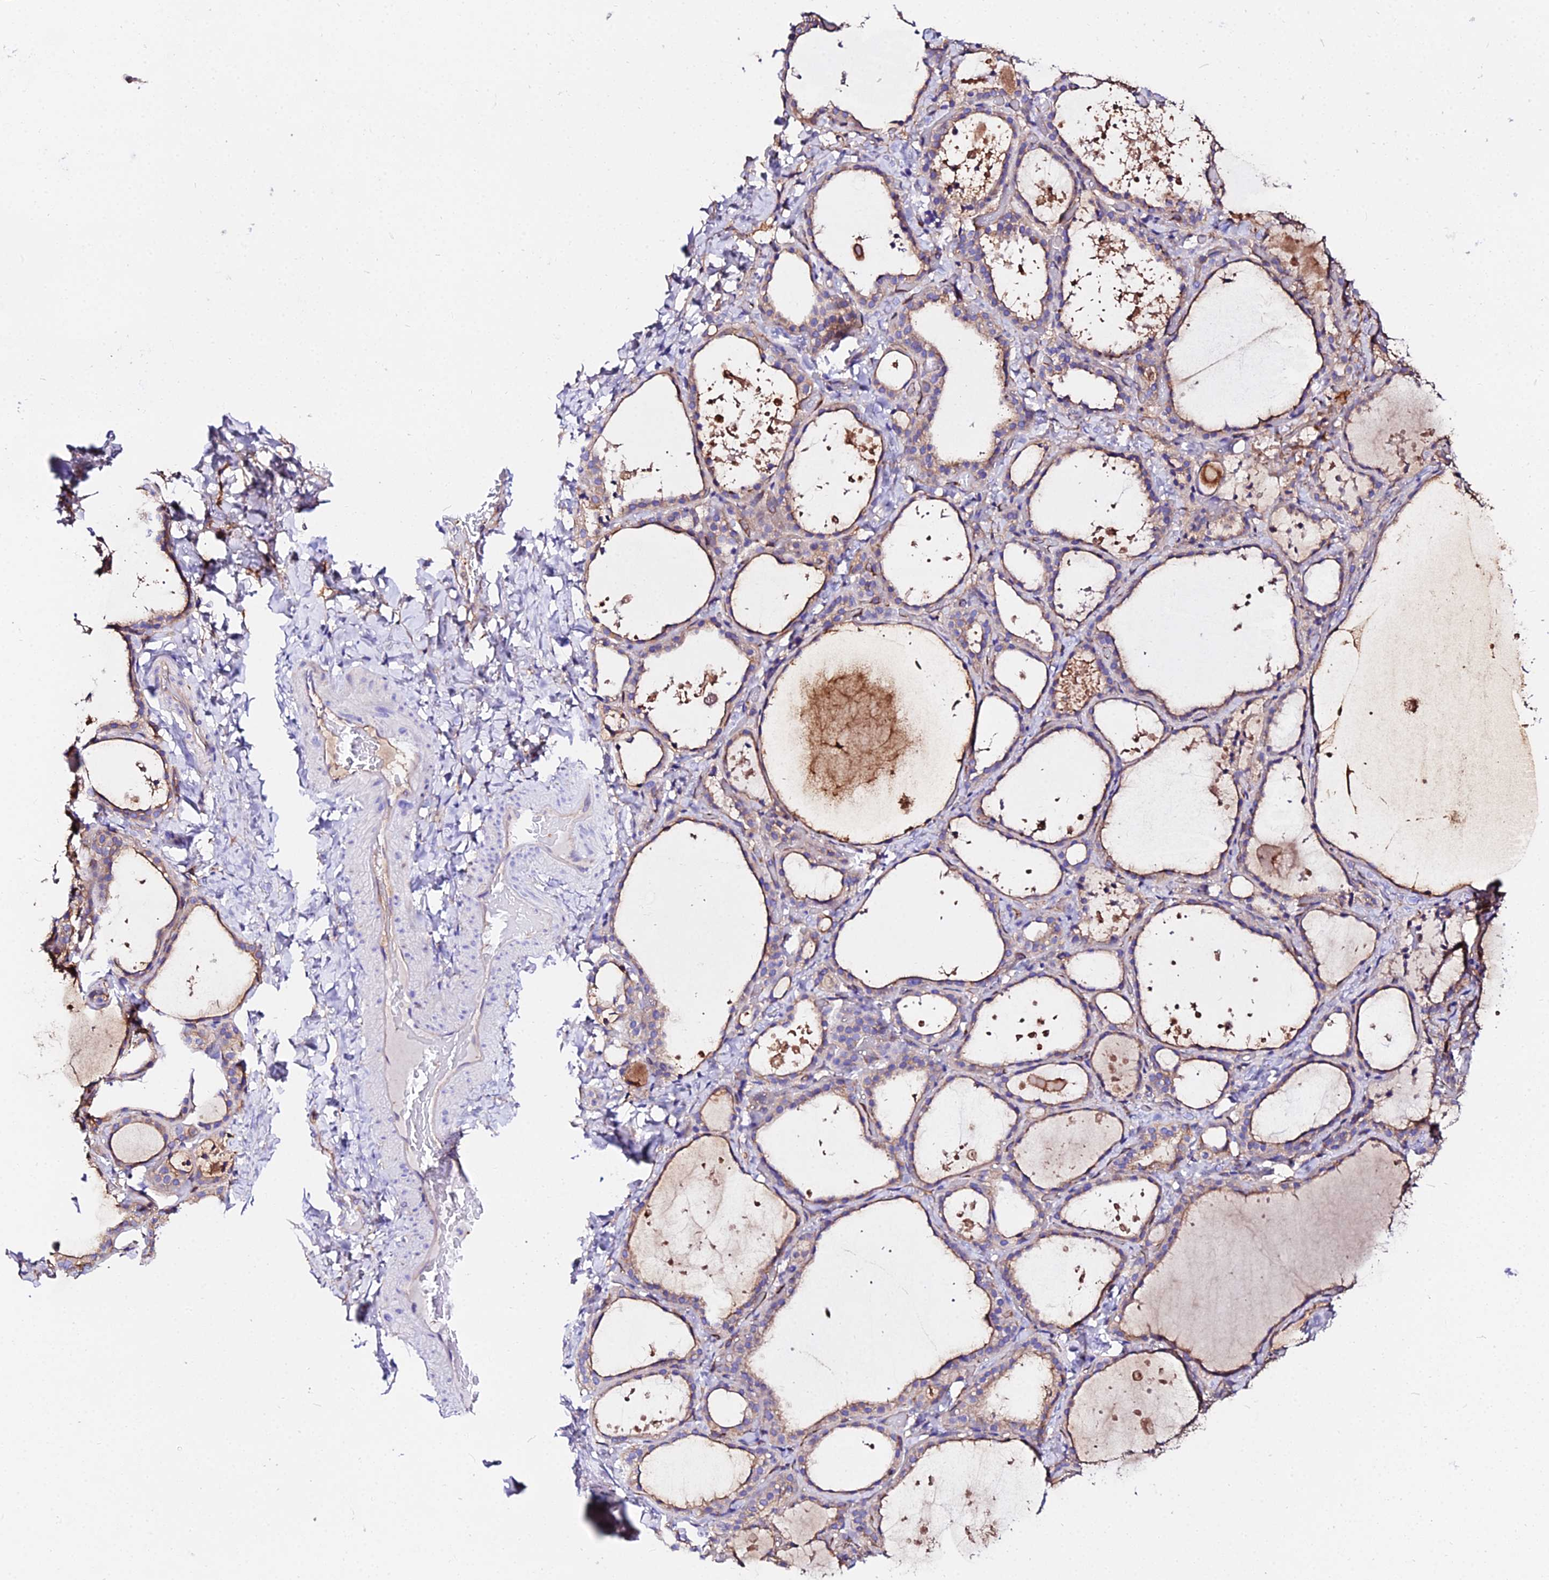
{"staining": {"intensity": "weak", "quantity": ">75%", "location": "cytoplasmic/membranous"}, "tissue": "thyroid gland", "cell_type": "Glandular cells", "image_type": "normal", "snomed": [{"axis": "morphology", "description": "Normal tissue, NOS"}, {"axis": "topography", "description": "Thyroid gland"}], "caption": "A photomicrograph showing weak cytoplasmic/membranous positivity in about >75% of glandular cells in unremarkable thyroid gland, as visualized by brown immunohistochemical staining.", "gene": "DAW1", "patient": {"sex": "female", "age": 44}}